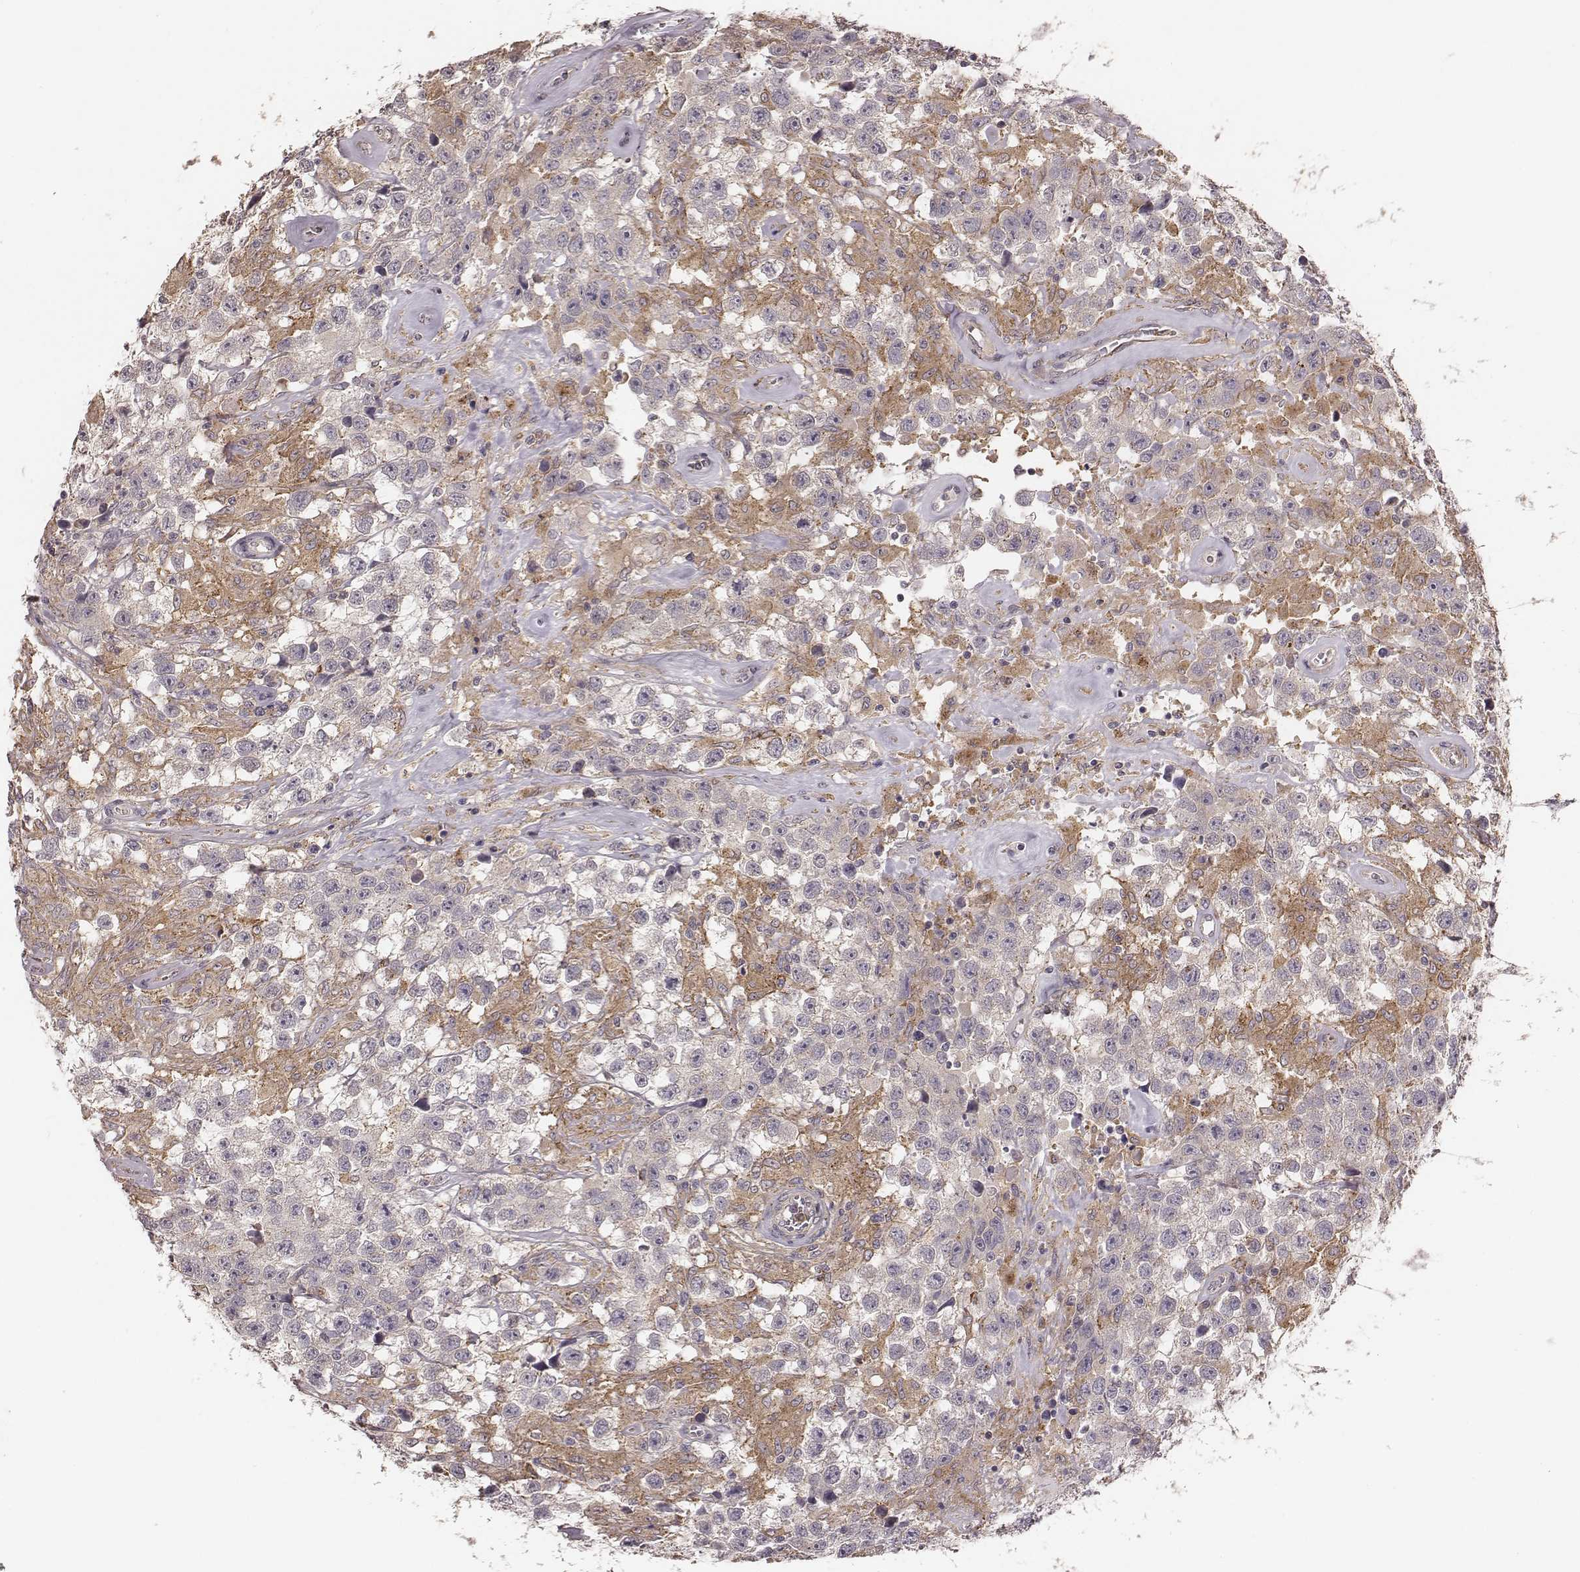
{"staining": {"intensity": "negative", "quantity": "none", "location": "none"}, "tissue": "testis cancer", "cell_type": "Tumor cells", "image_type": "cancer", "snomed": [{"axis": "morphology", "description": "Seminoma, NOS"}, {"axis": "topography", "description": "Testis"}], "caption": "Immunohistochemical staining of testis cancer reveals no significant positivity in tumor cells. The staining is performed using DAB (3,3'-diaminobenzidine) brown chromogen with nuclei counter-stained in using hematoxylin.", "gene": "VPS26A", "patient": {"sex": "male", "age": 43}}